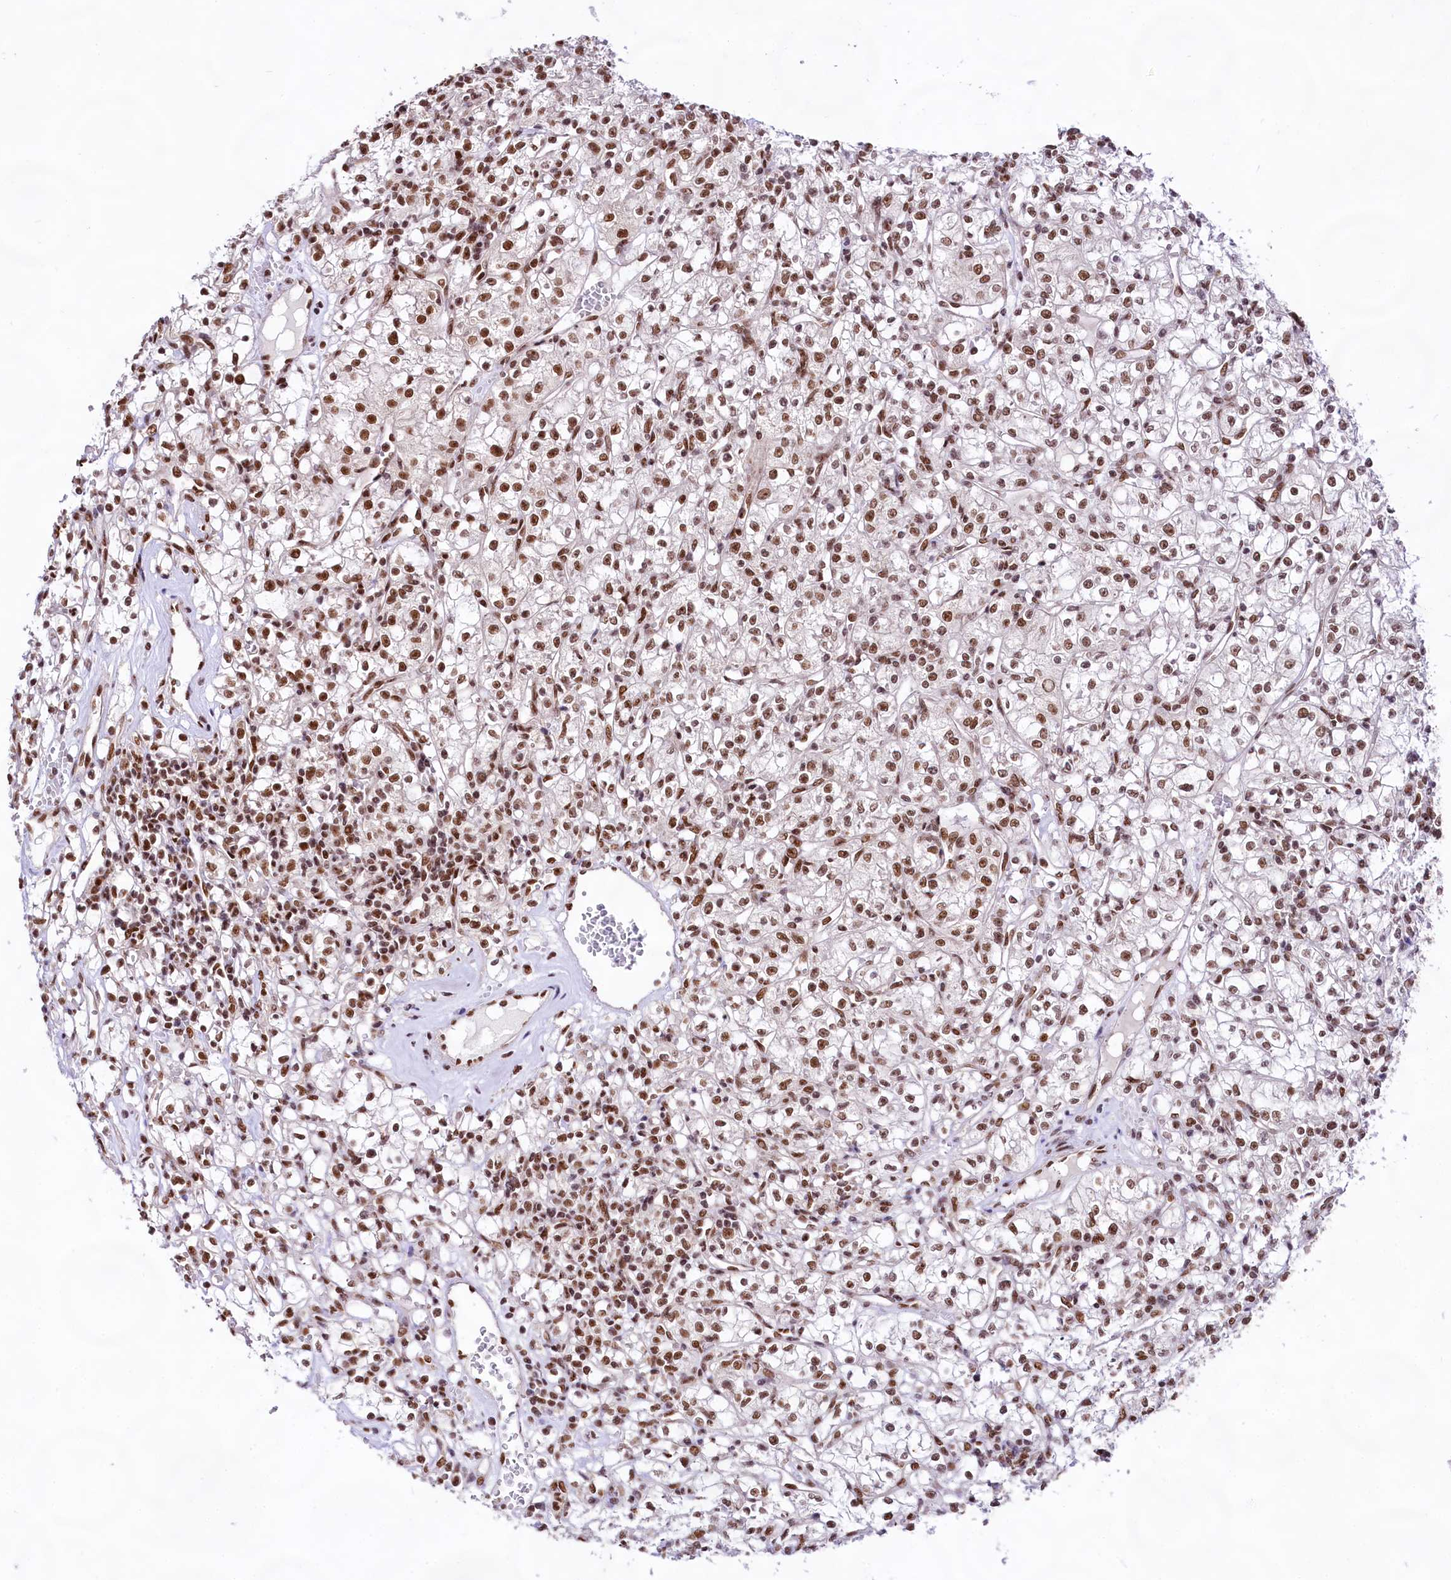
{"staining": {"intensity": "strong", "quantity": ">75%", "location": "nuclear"}, "tissue": "renal cancer", "cell_type": "Tumor cells", "image_type": "cancer", "snomed": [{"axis": "morphology", "description": "Adenocarcinoma, NOS"}, {"axis": "topography", "description": "Kidney"}], "caption": "DAB immunohistochemical staining of renal adenocarcinoma demonstrates strong nuclear protein expression in approximately >75% of tumor cells.", "gene": "HIRA", "patient": {"sex": "female", "age": 59}}